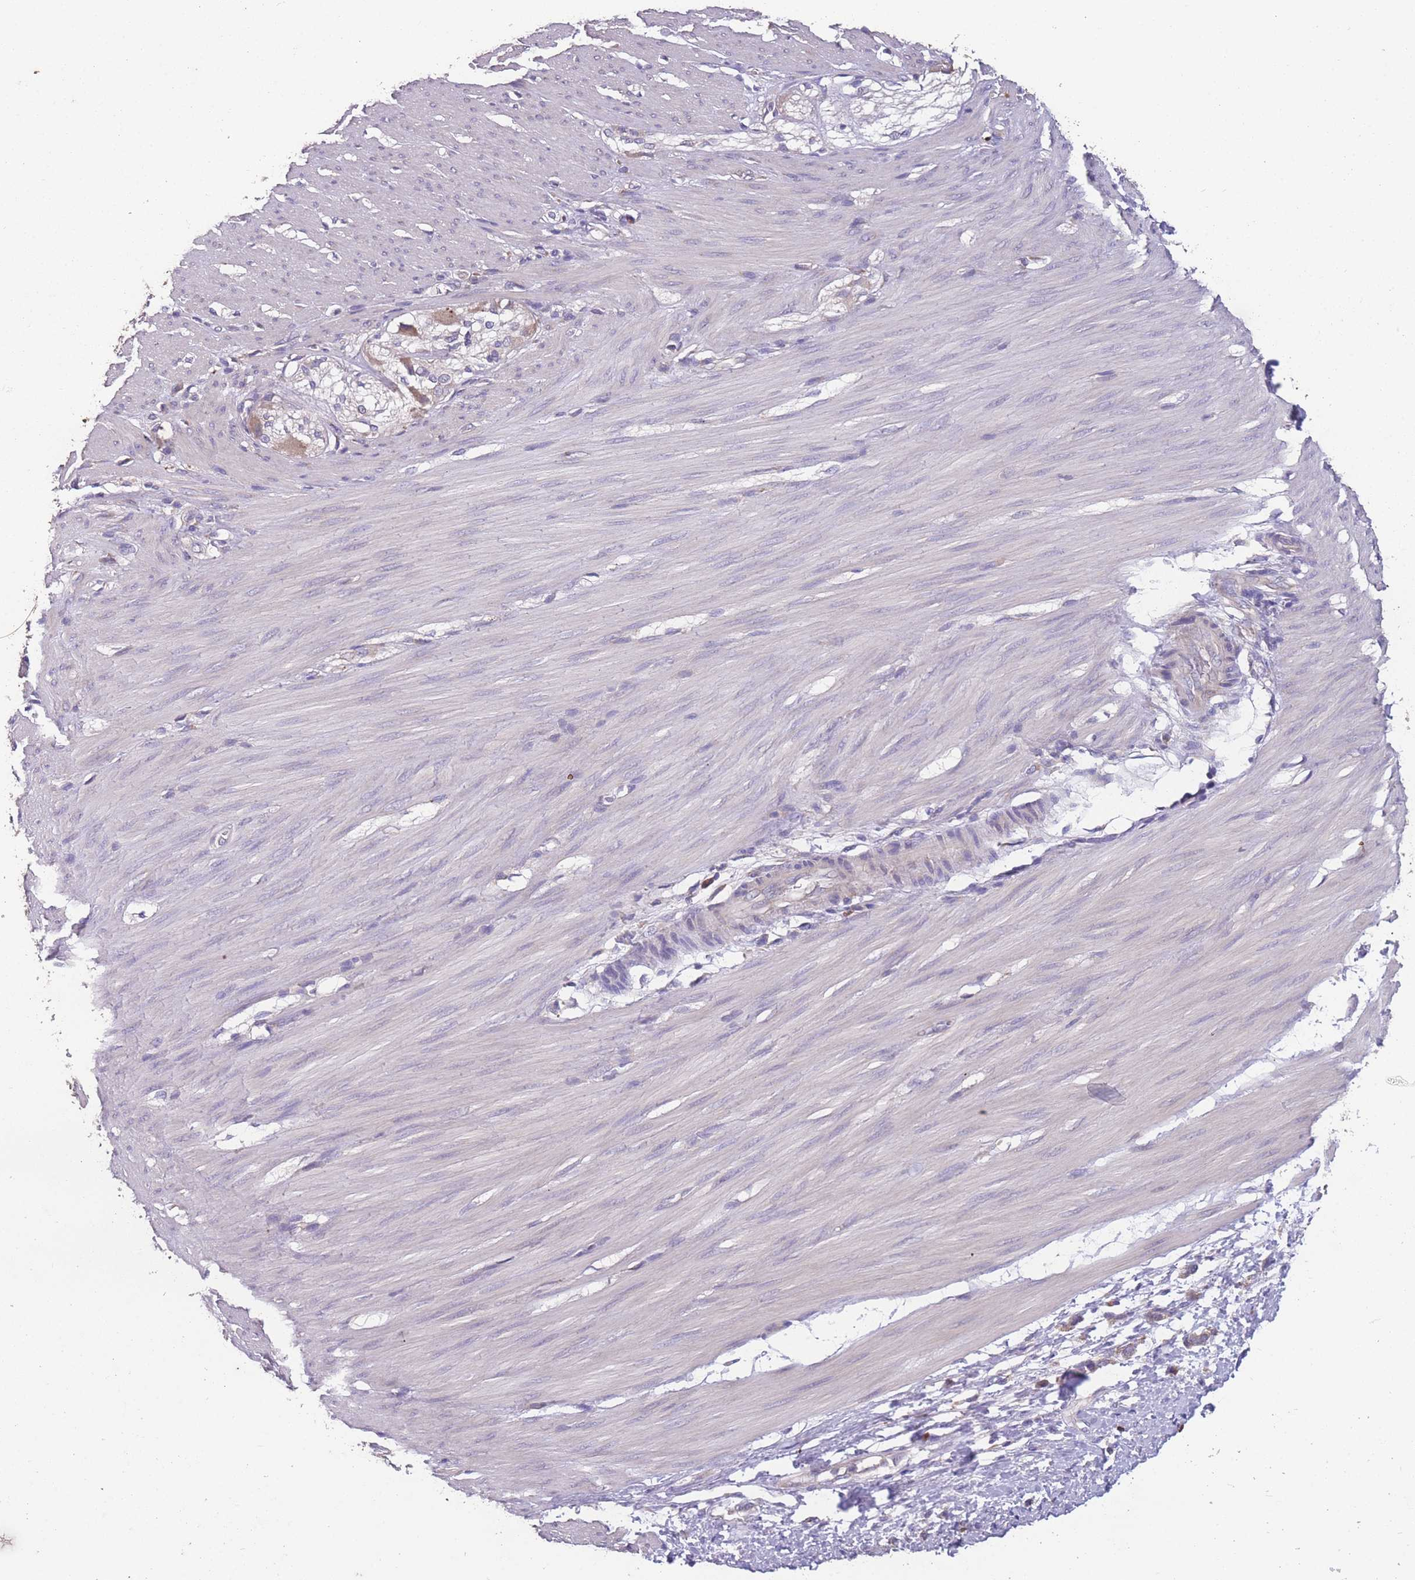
{"staining": {"intensity": "negative", "quantity": "none", "location": "none"}, "tissue": "smooth muscle", "cell_type": "Smooth muscle cells", "image_type": "normal", "snomed": [{"axis": "morphology", "description": "Normal tissue, NOS"}, {"axis": "morphology", "description": "Adenocarcinoma, NOS"}, {"axis": "topography", "description": "Colon"}, {"axis": "topography", "description": "Peripheral nerve tissue"}], "caption": "Photomicrograph shows no protein positivity in smooth muscle cells of normal smooth muscle. (DAB (3,3'-diaminobenzidine) IHC visualized using brightfield microscopy, high magnification).", "gene": "STIM2", "patient": {"sex": "male", "age": 14}}